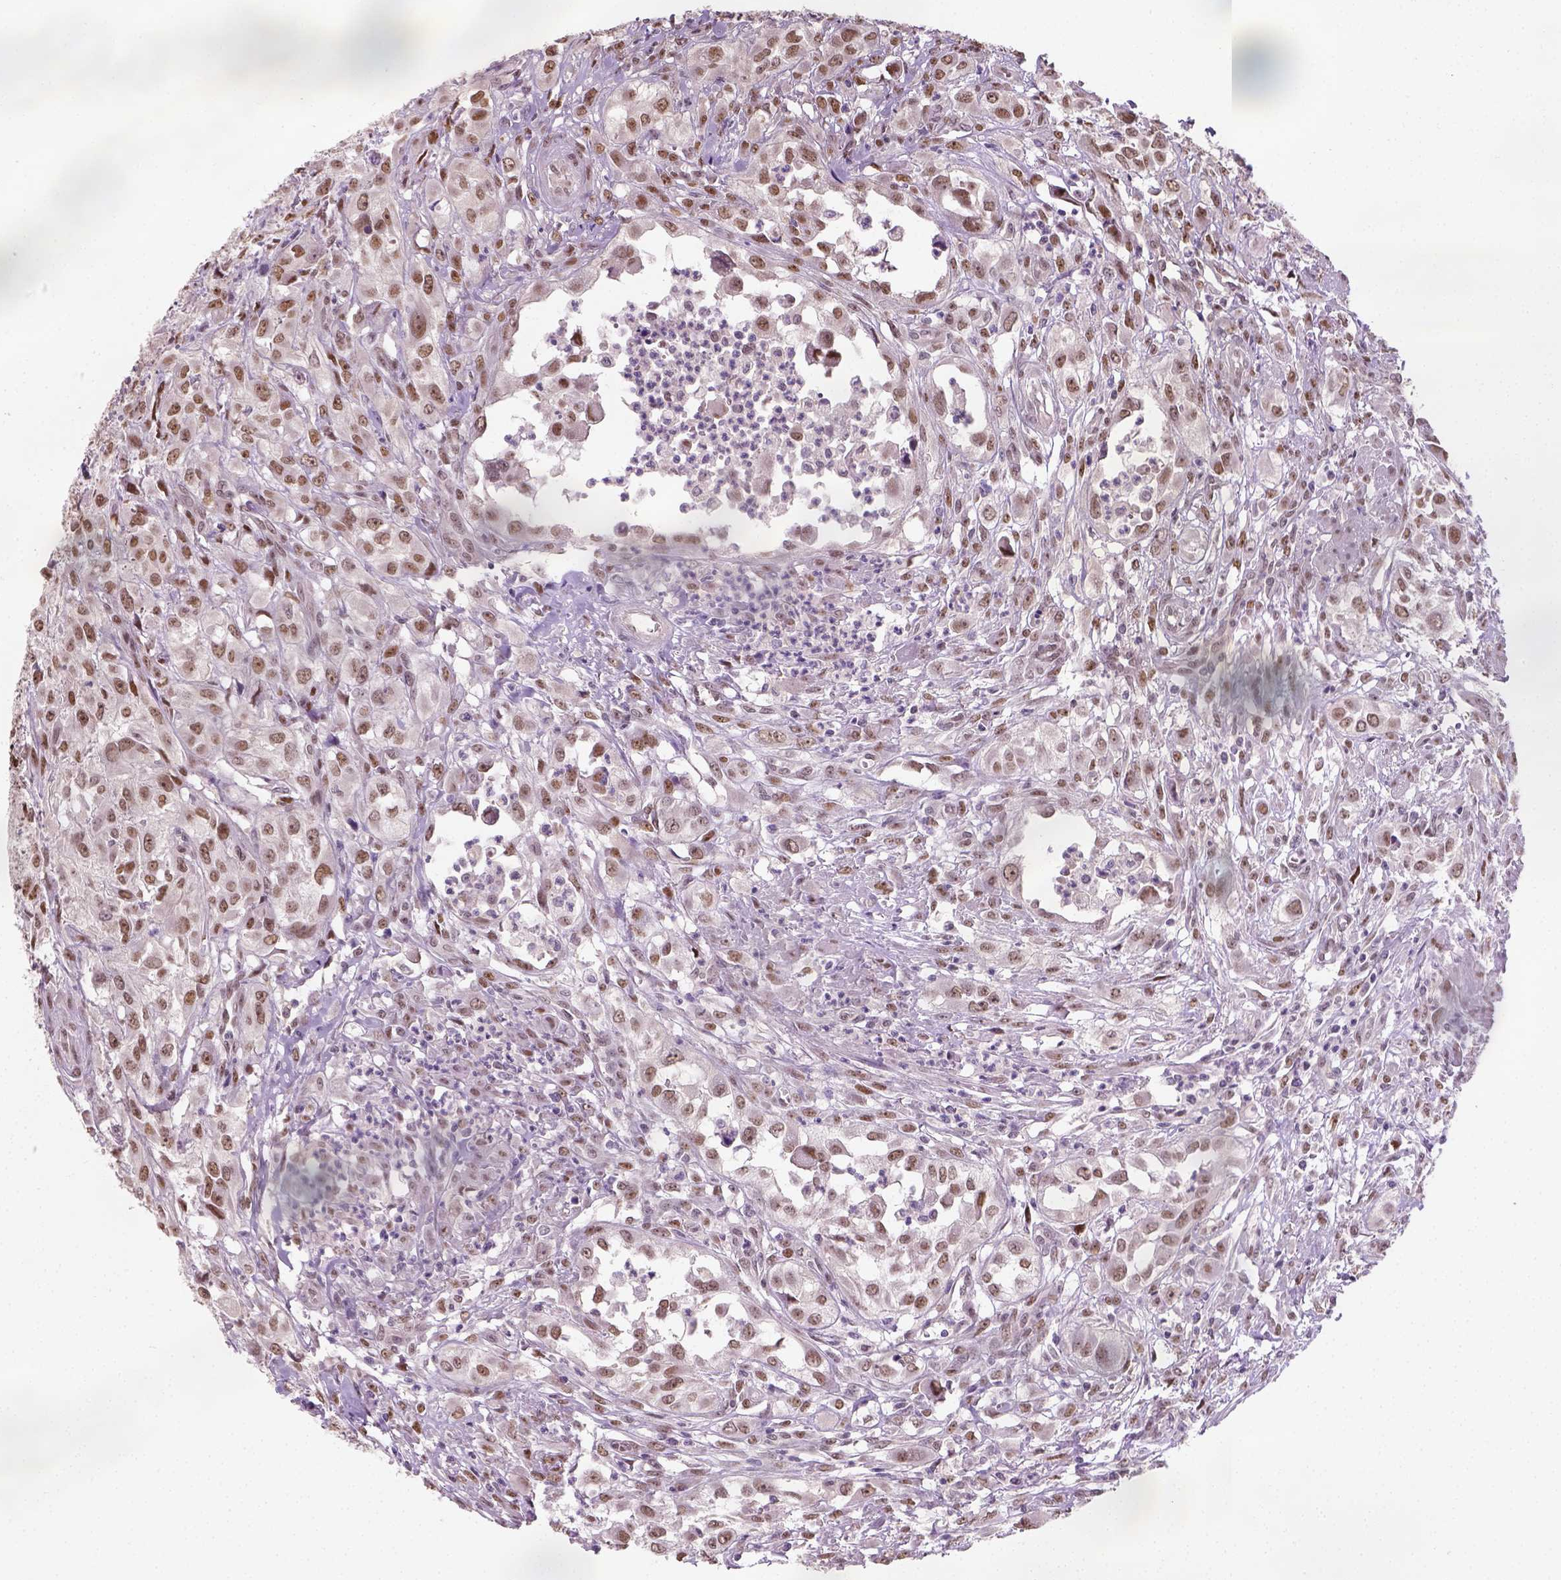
{"staining": {"intensity": "moderate", "quantity": ">75%", "location": "nuclear"}, "tissue": "urothelial cancer", "cell_type": "Tumor cells", "image_type": "cancer", "snomed": [{"axis": "morphology", "description": "Urothelial carcinoma, High grade"}, {"axis": "topography", "description": "Urinary bladder"}], "caption": "High-grade urothelial carcinoma tissue exhibits moderate nuclear positivity in approximately >75% of tumor cells, visualized by immunohistochemistry. (IHC, brightfield microscopy, high magnification).", "gene": "C1orf112", "patient": {"sex": "male", "age": 67}}